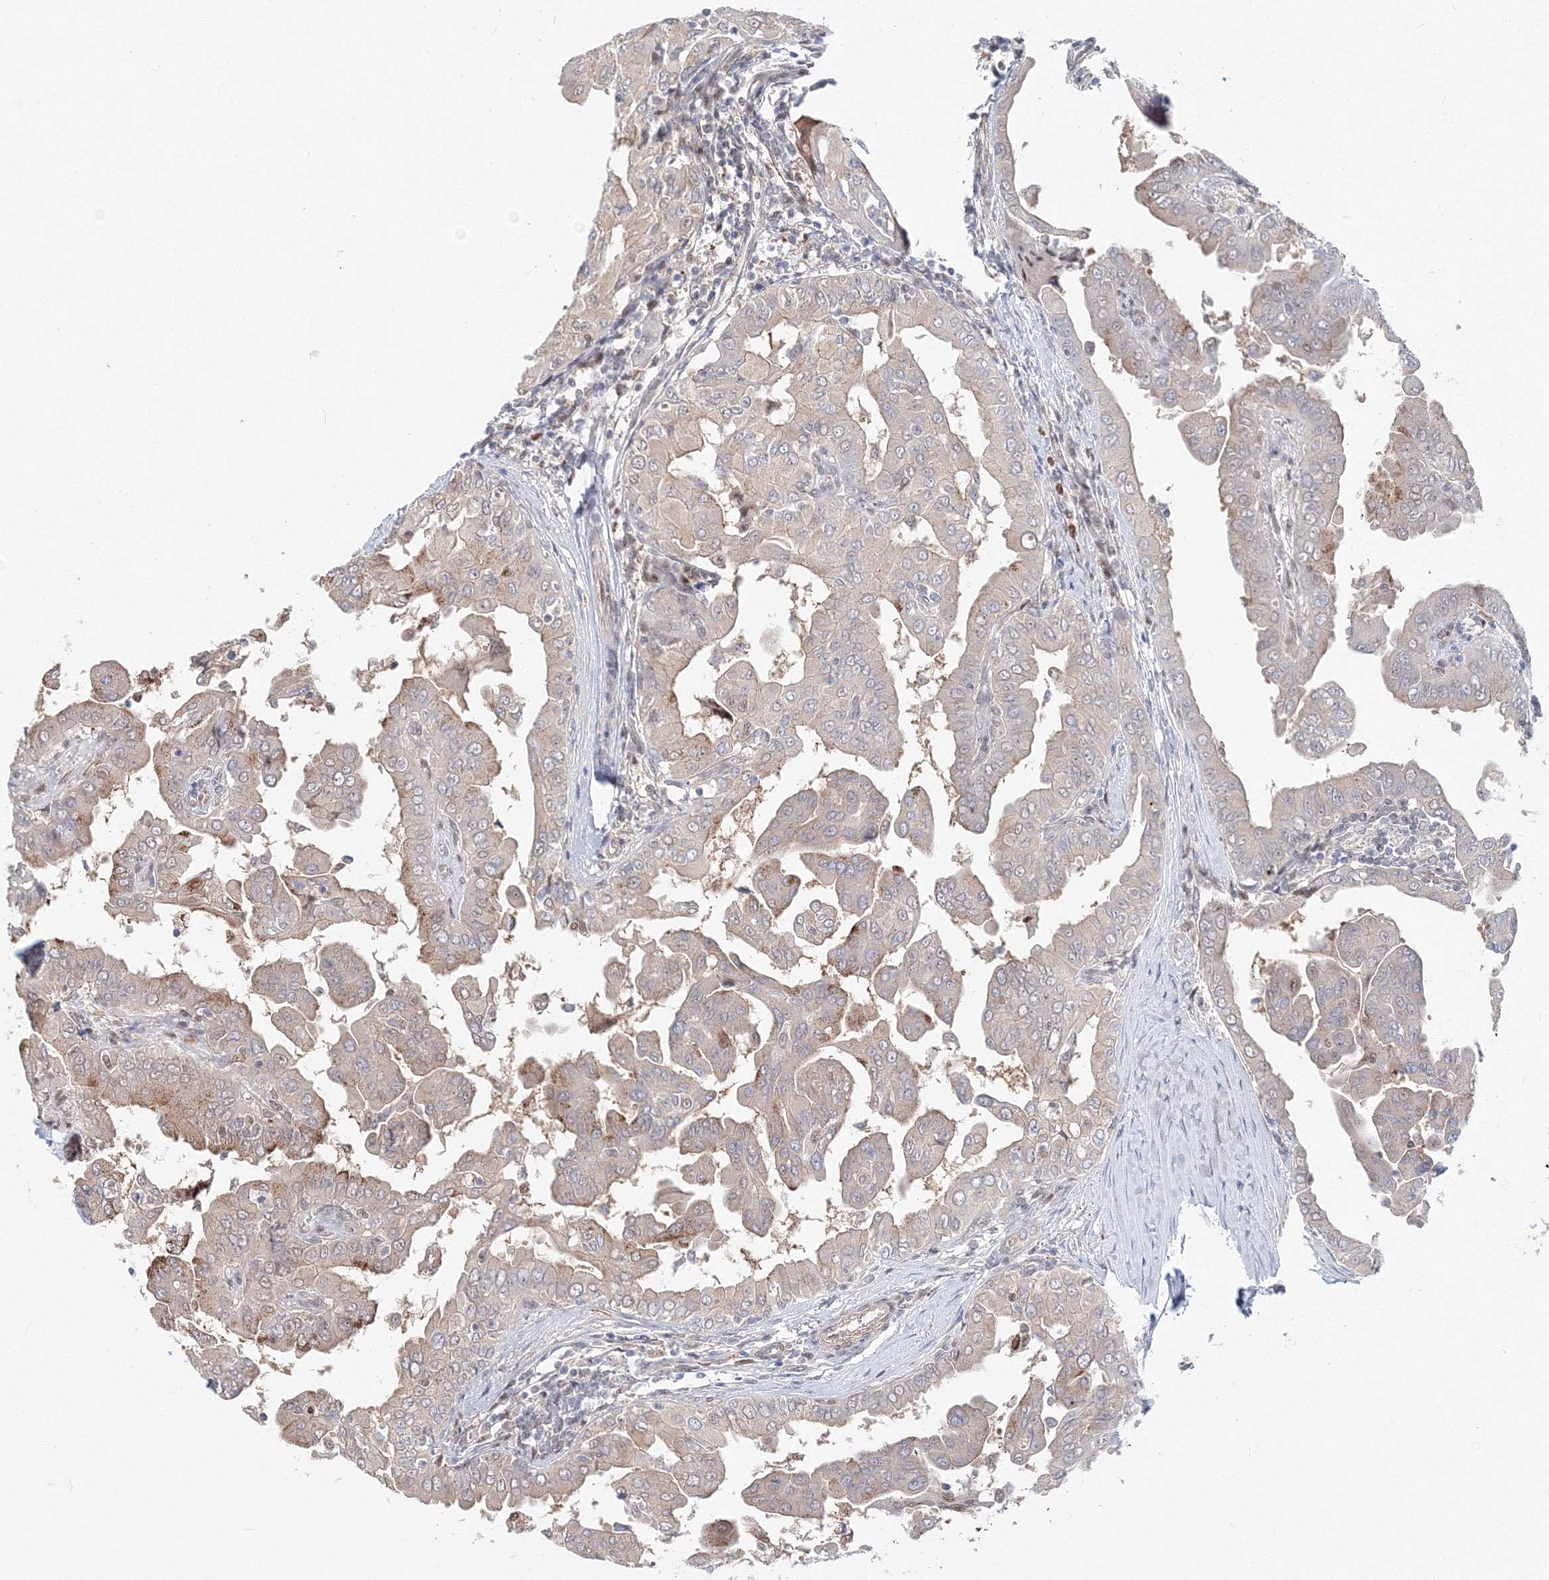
{"staining": {"intensity": "weak", "quantity": "<25%", "location": "cytoplasmic/membranous"}, "tissue": "thyroid cancer", "cell_type": "Tumor cells", "image_type": "cancer", "snomed": [{"axis": "morphology", "description": "Papillary adenocarcinoma, NOS"}, {"axis": "topography", "description": "Thyroid gland"}], "caption": "There is no significant positivity in tumor cells of thyroid cancer (papillary adenocarcinoma). (DAB (3,3'-diaminobenzidine) immunohistochemistry, high magnification).", "gene": "ARHGAP21", "patient": {"sex": "male", "age": 33}}